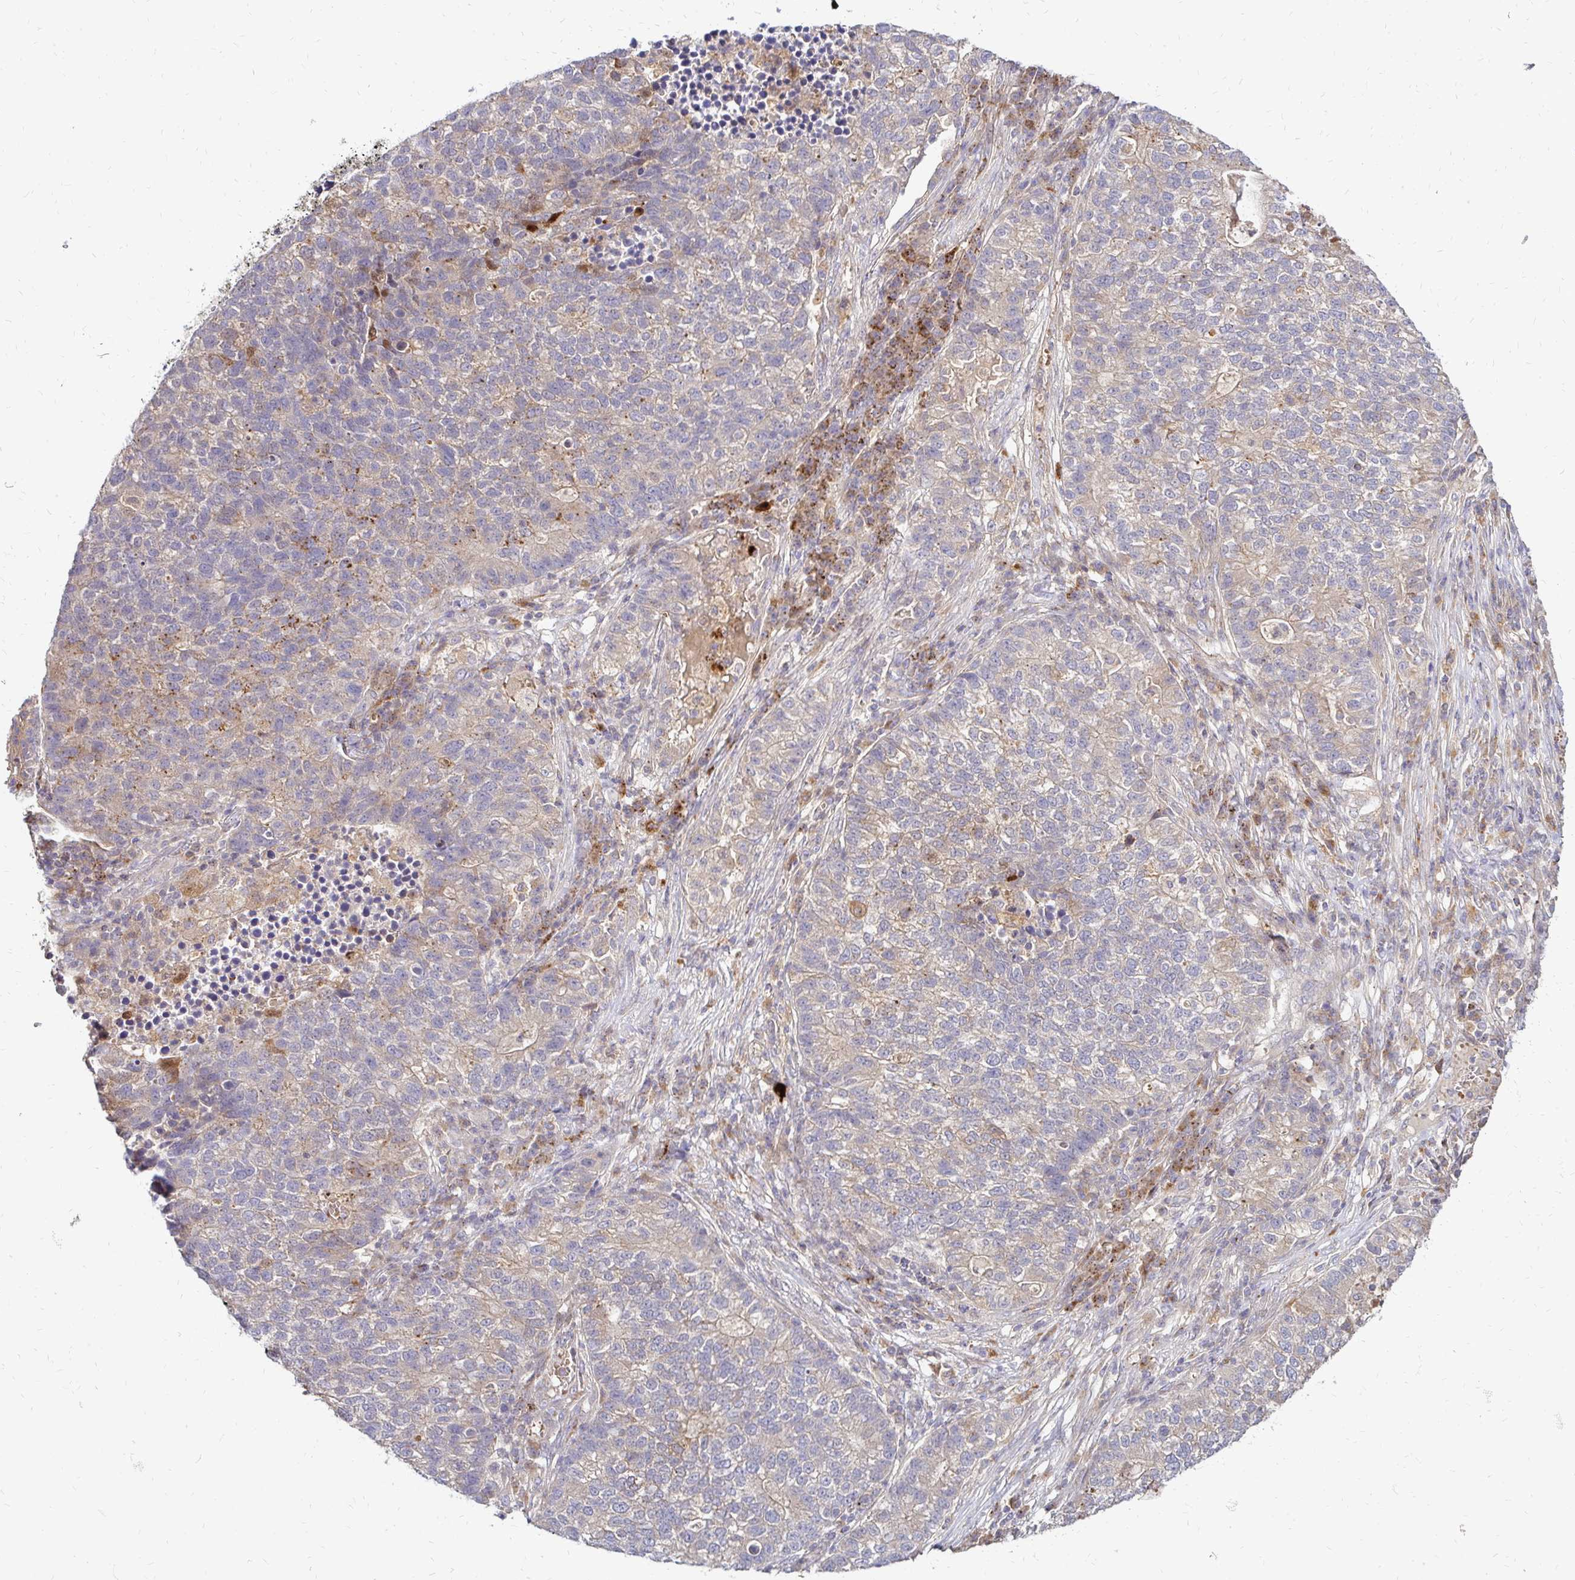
{"staining": {"intensity": "weak", "quantity": "<25%", "location": "cytoplasmic/membranous"}, "tissue": "lung cancer", "cell_type": "Tumor cells", "image_type": "cancer", "snomed": [{"axis": "morphology", "description": "Adenocarcinoma, NOS"}, {"axis": "topography", "description": "Lung"}], "caption": "Immunohistochemistry of adenocarcinoma (lung) demonstrates no staining in tumor cells. The staining was performed using DAB (3,3'-diaminobenzidine) to visualize the protein expression in brown, while the nuclei were stained in blue with hematoxylin (Magnification: 20x).", "gene": "IDUA", "patient": {"sex": "male", "age": 57}}